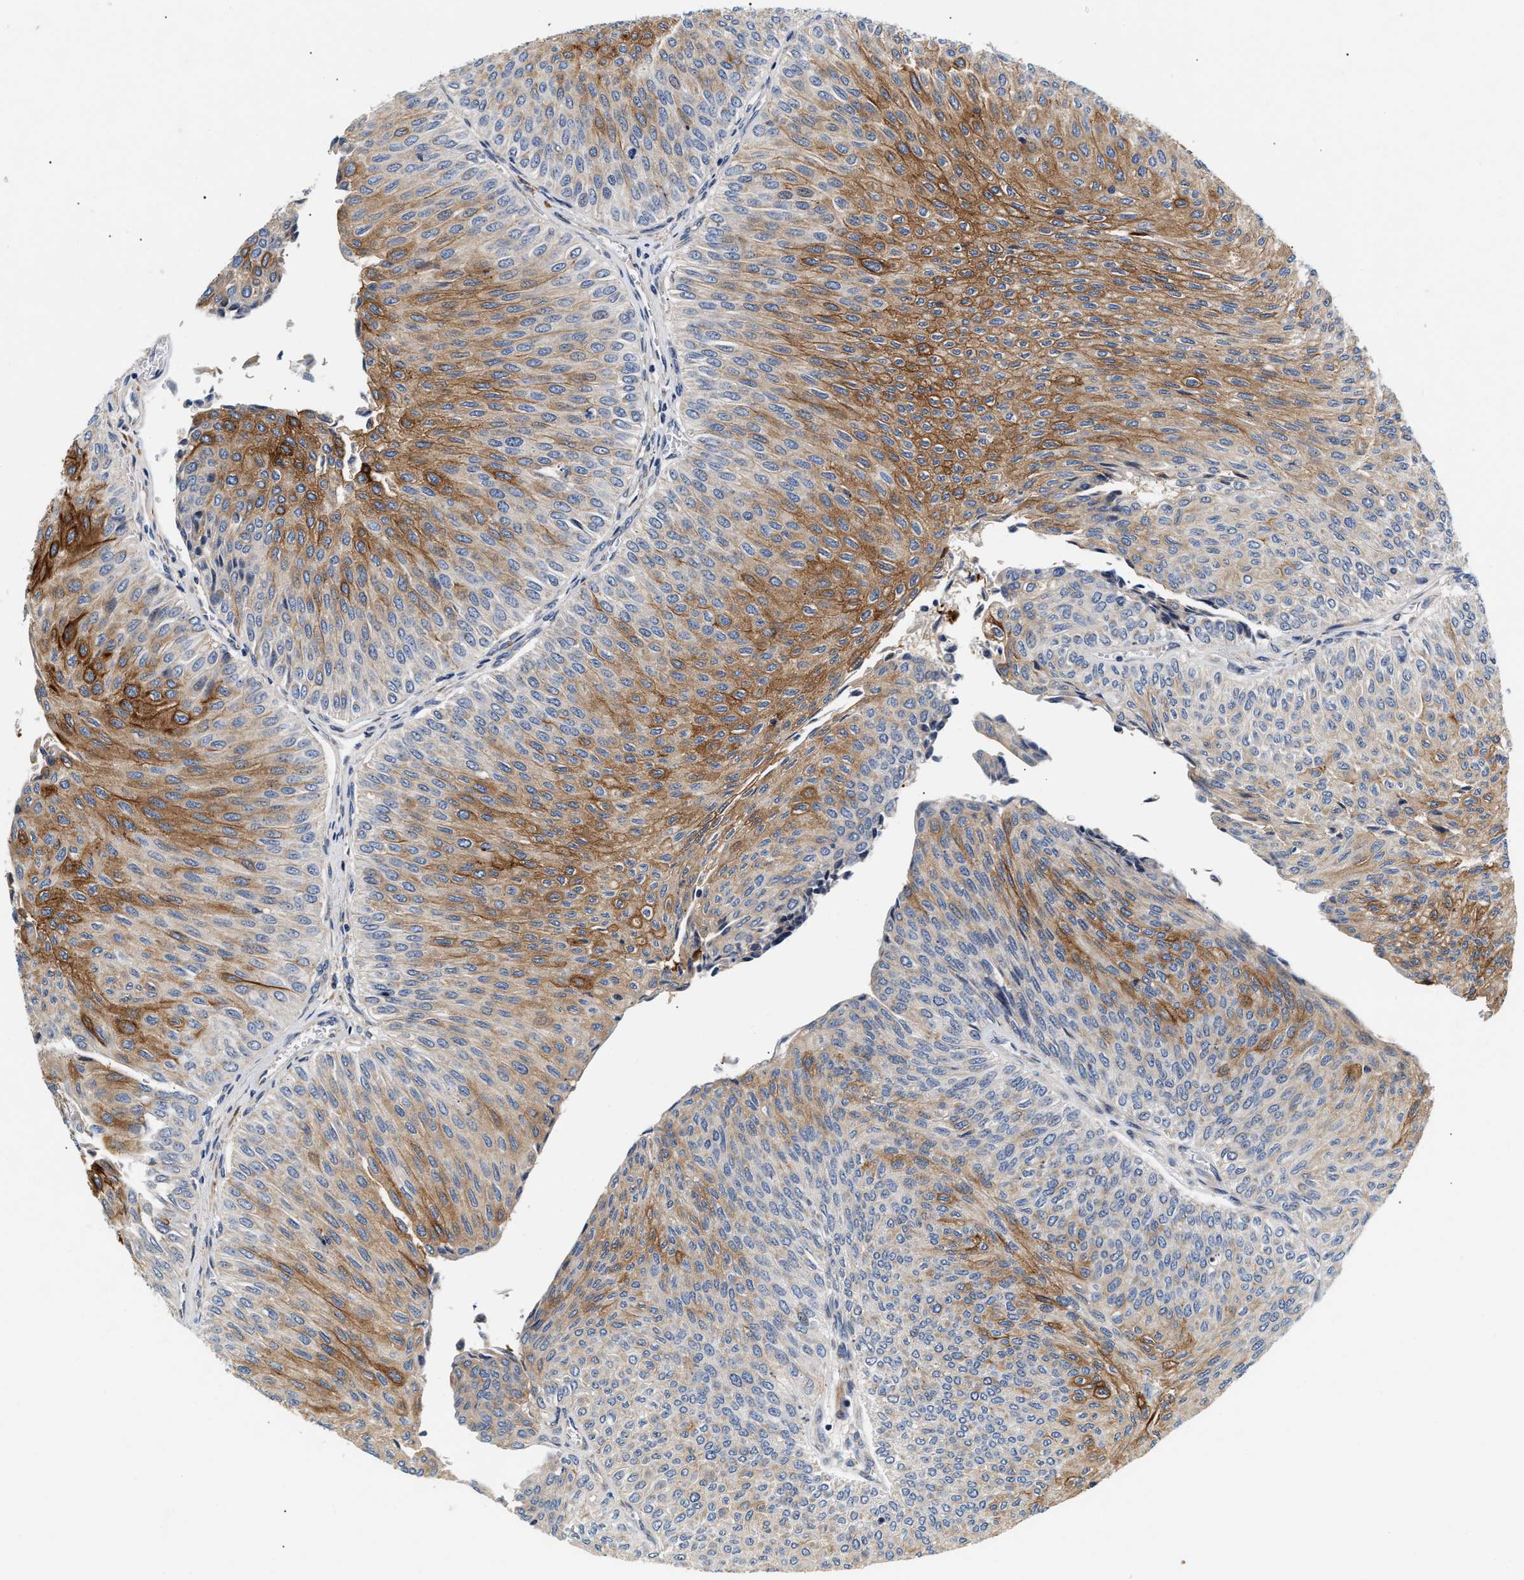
{"staining": {"intensity": "moderate", "quantity": "25%-75%", "location": "cytoplasmic/membranous"}, "tissue": "urothelial cancer", "cell_type": "Tumor cells", "image_type": "cancer", "snomed": [{"axis": "morphology", "description": "Urothelial carcinoma, Low grade"}, {"axis": "topography", "description": "Urinary bladder"}], "caption": "Human urothelial cancer stained for a protein (brown) exhibits moderate cytoplasmic/membranous positive expression in about 25%-75% of tumor cells.", "gene": "IFT74", "patient": {"sex": "male", "age": 78}}